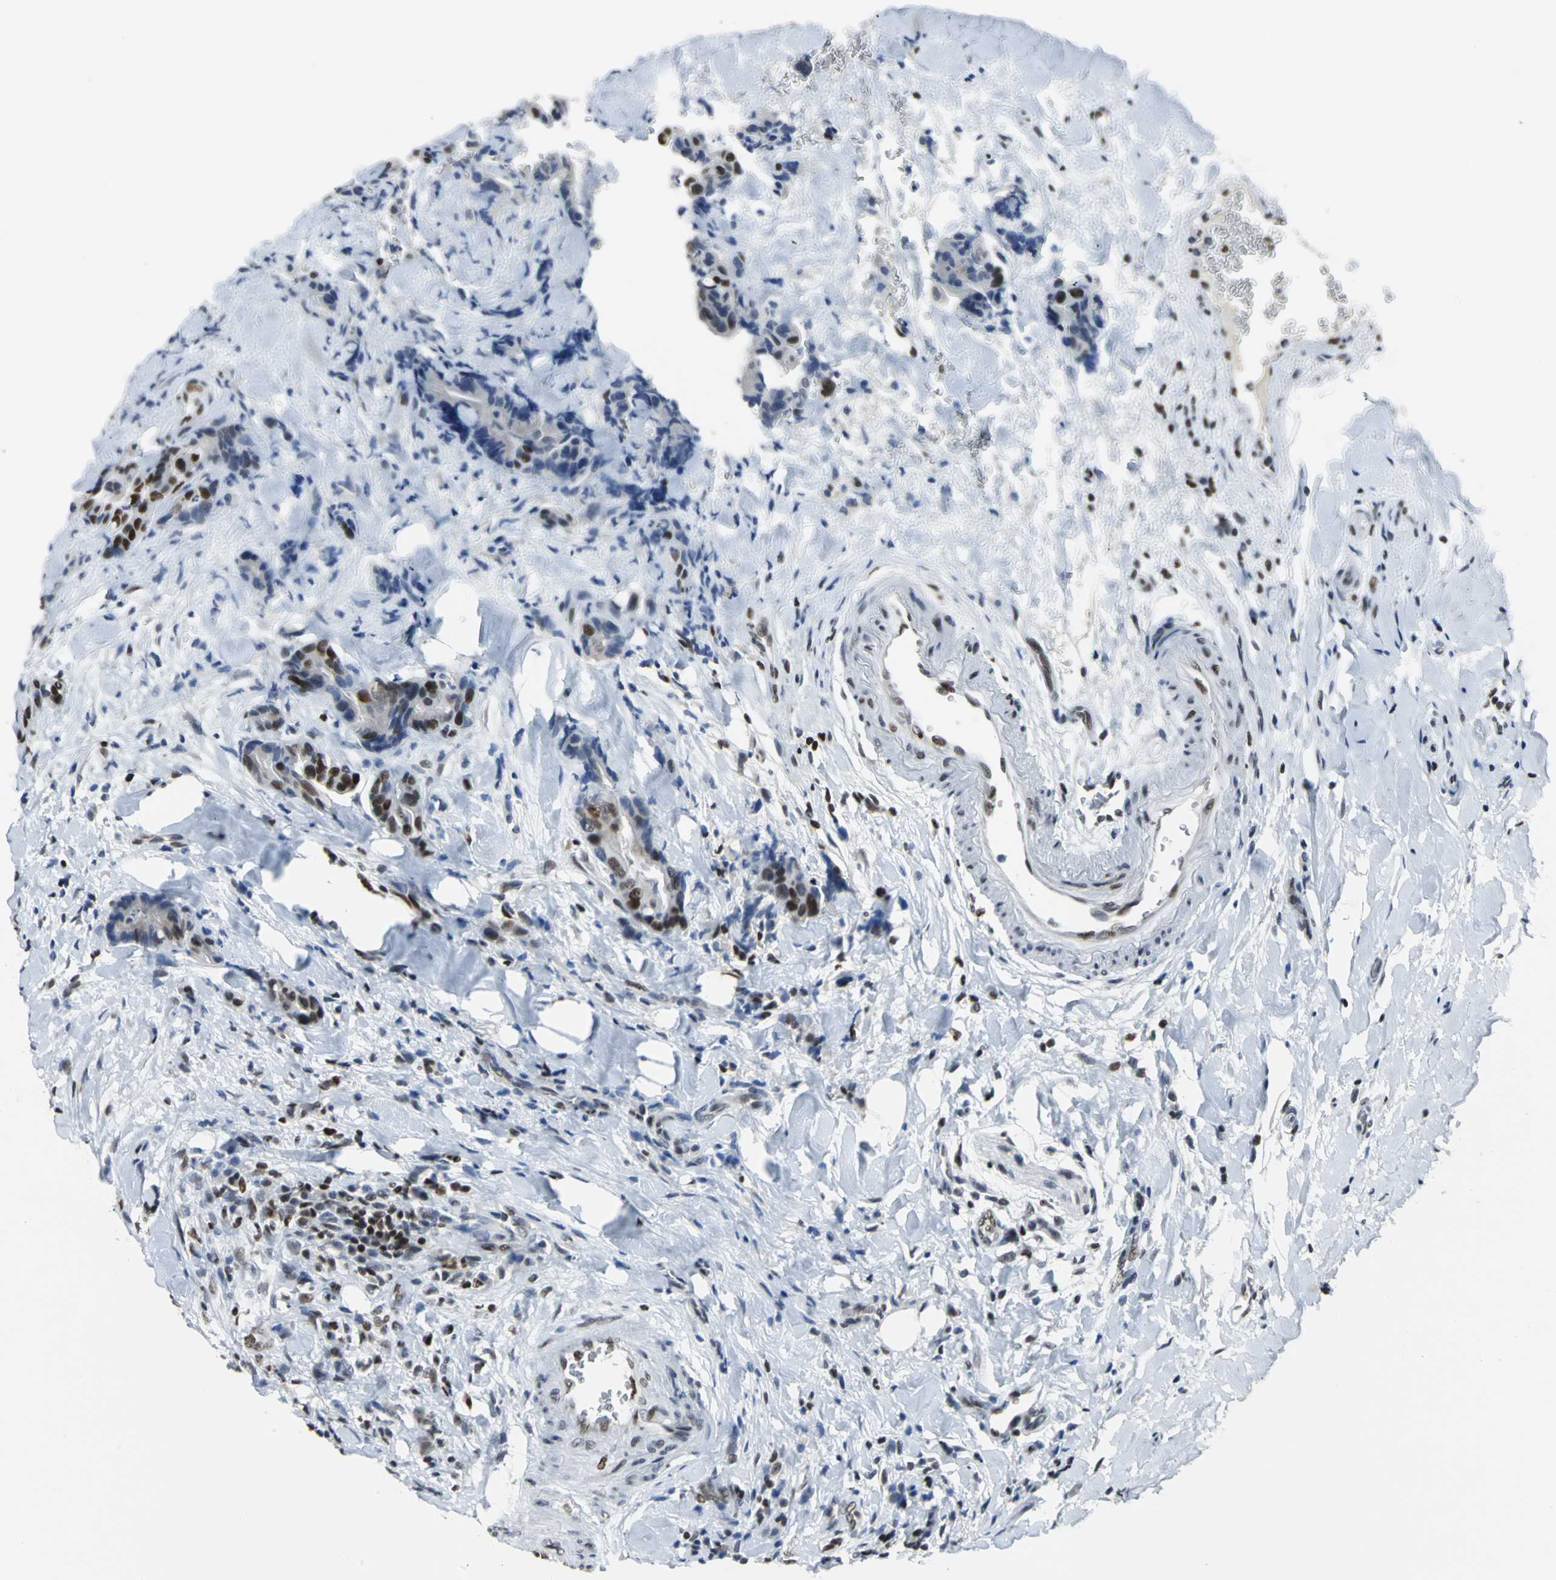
{"staining": {"intensity": "strong", "quantity": ">75%", "location": "nuclear"}, "tissue": "colorectal cancer", "cell_type": "Tumor cells", "image_type": "cancer", "snomed": [{"axis": "morphology", "description": "Normal tissue, NOS"}, {"axis": "morphology", "description": "Adenocarcinoma, NOS"}, {"axis": "topography", "description": "Colon"}], "caption": "An image of colorectal cancer stained for a protein shows strong nuclear brown staining in tumor cells.", "gene": "HNRNPD", "patient": {"sex": "male", "age": 82}}